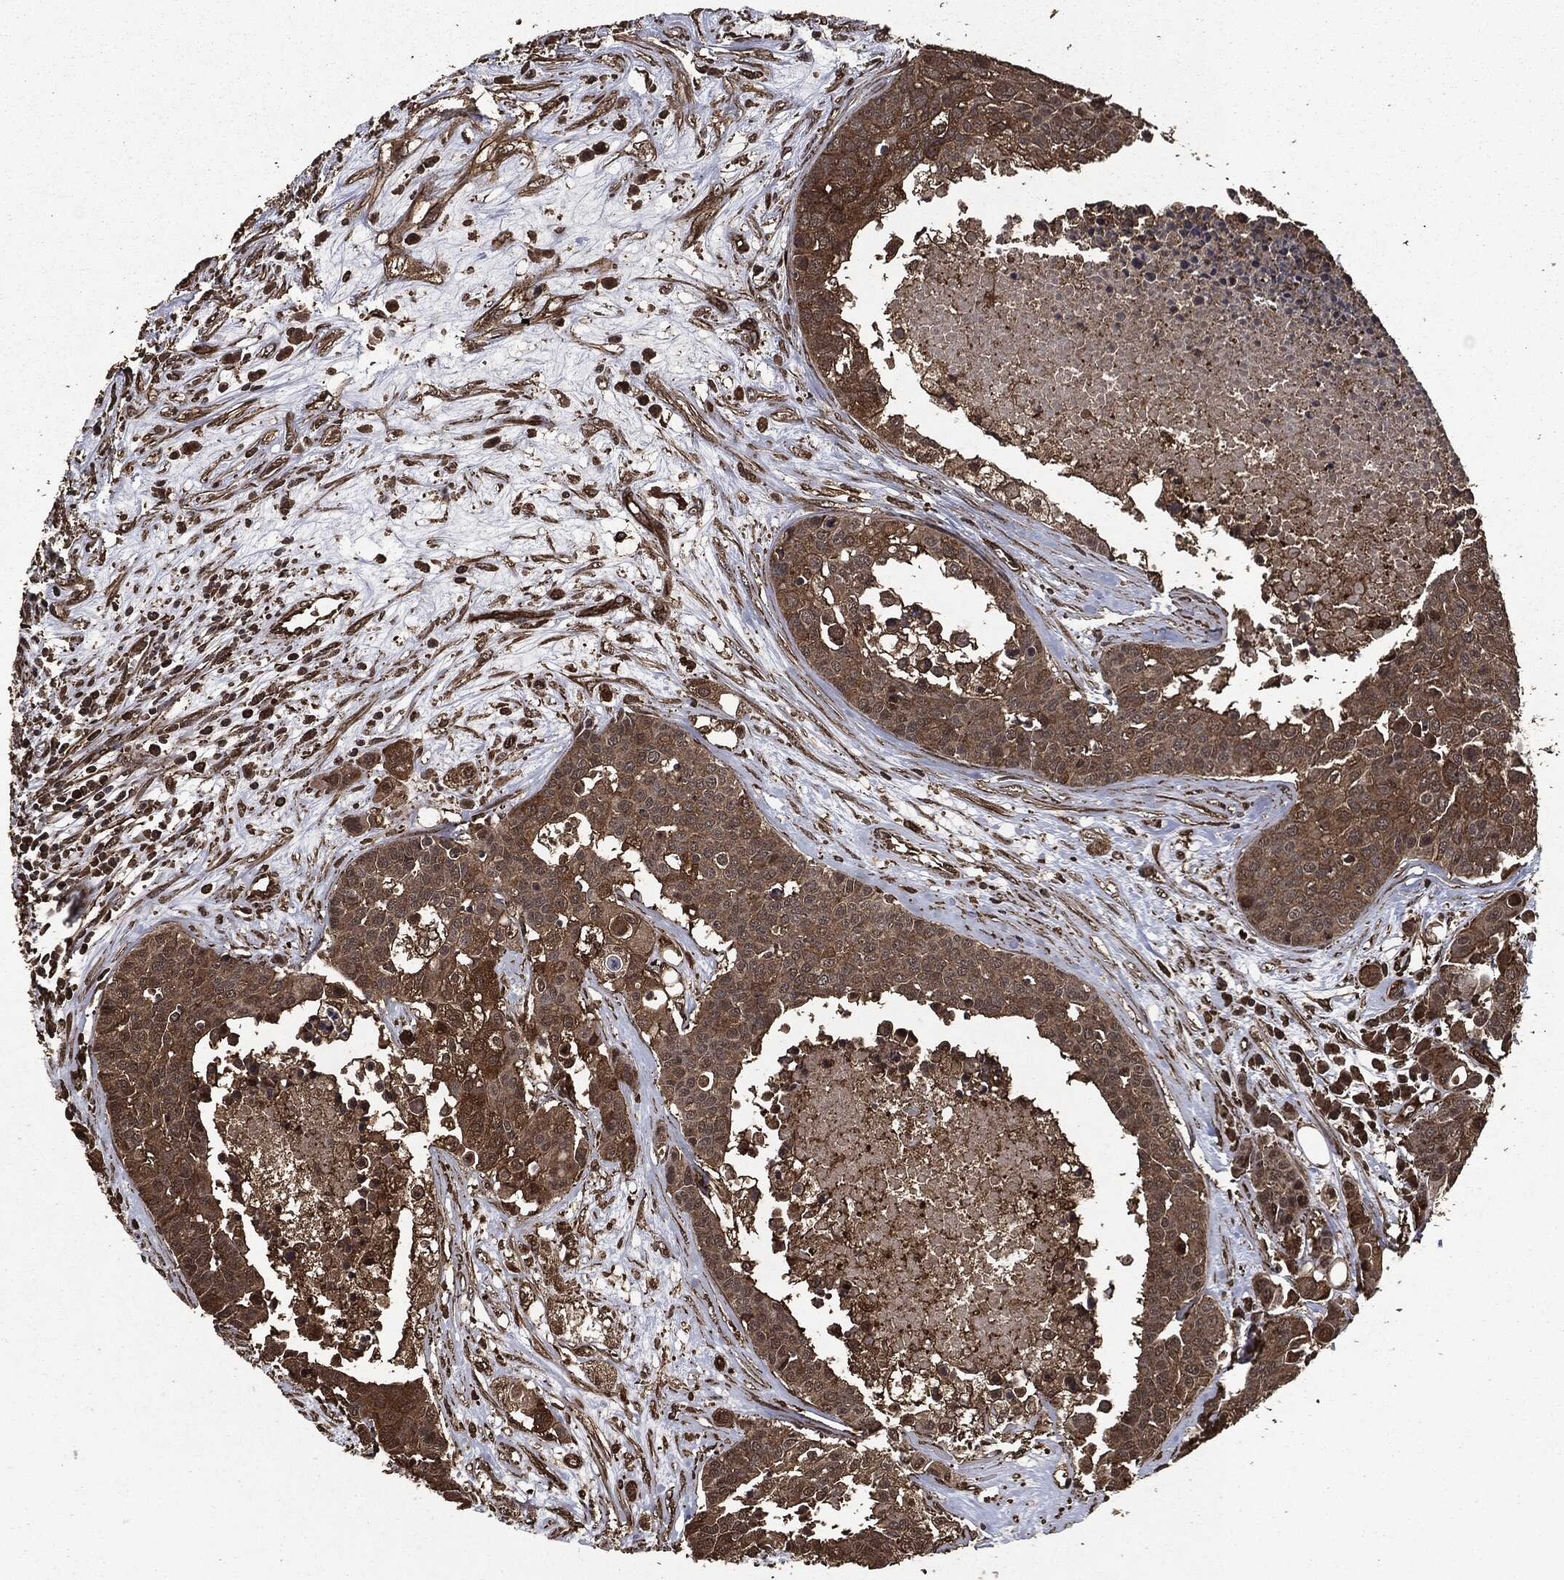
{"staining": {"intensity": "moderate", "quantity": "25%-75%", "location": "cytoplasmic/membranous"}, "tissue": "carcinoid", "cell_type": "Tumor cells", "image_type": "cancer", "snomed": [{"axis": "morphology", "description": "Carcinoid, malignant, NOS"}, {"axis": "topography", "description": "Colon"}], "caption": "Immunohistochemistry (DAB) staining of human carcinoid reveals moderate cytoplasmic/membranous protein expression in approximately 25%-75% of tumor cells.", "gene": "HRAS", "patient": {"sex": "male", "age": 81}}